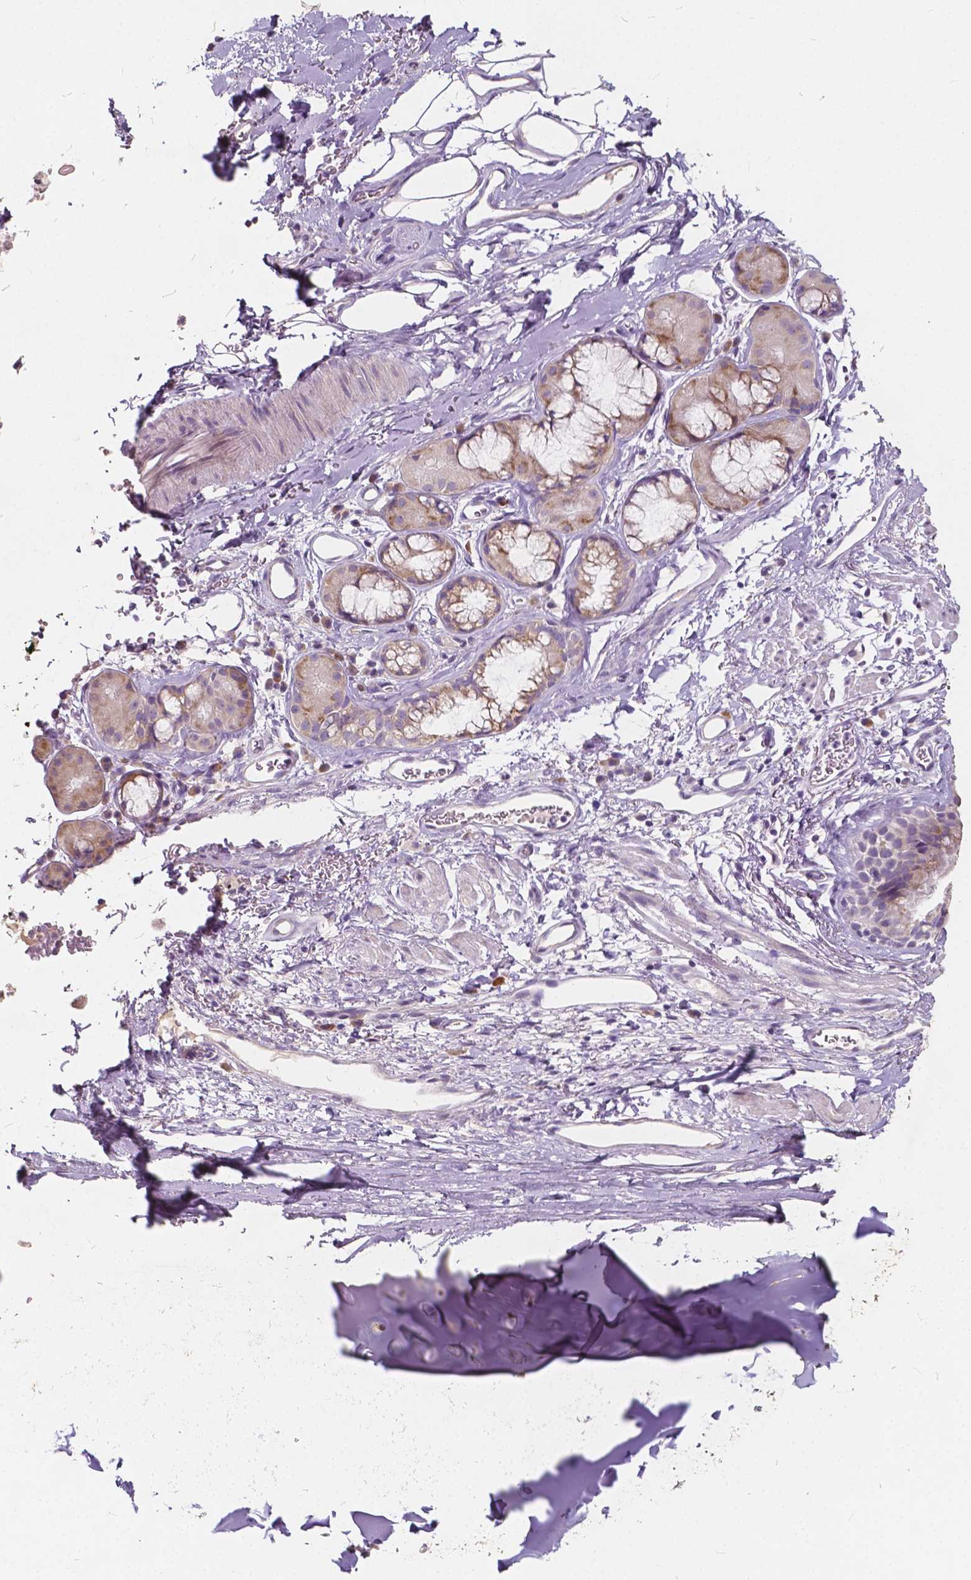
{"staining": {"intensity": "weak", "quantity": "25%-75%", "location": "cytoplasmic/membranous"}, "tissue": "bronchus", "cell_type": "Respiratory epithelial cells", "image_type": "normal", "snomed": [{"axis": "morphology", "description": "Normal tissue, NOS"}, {"axis": "topography", "description": "Cartilage tissue"}, {"axis": "topography", "description": "Bronchus"}], "caption": "Bronchus stained with IHC exhibits weak cytoplasmic/membranous staining in about 25%-75% of respiratory epithelial cells.", "gene": "SLC7A8", "patient": {"sex": "male", "age": 58}}